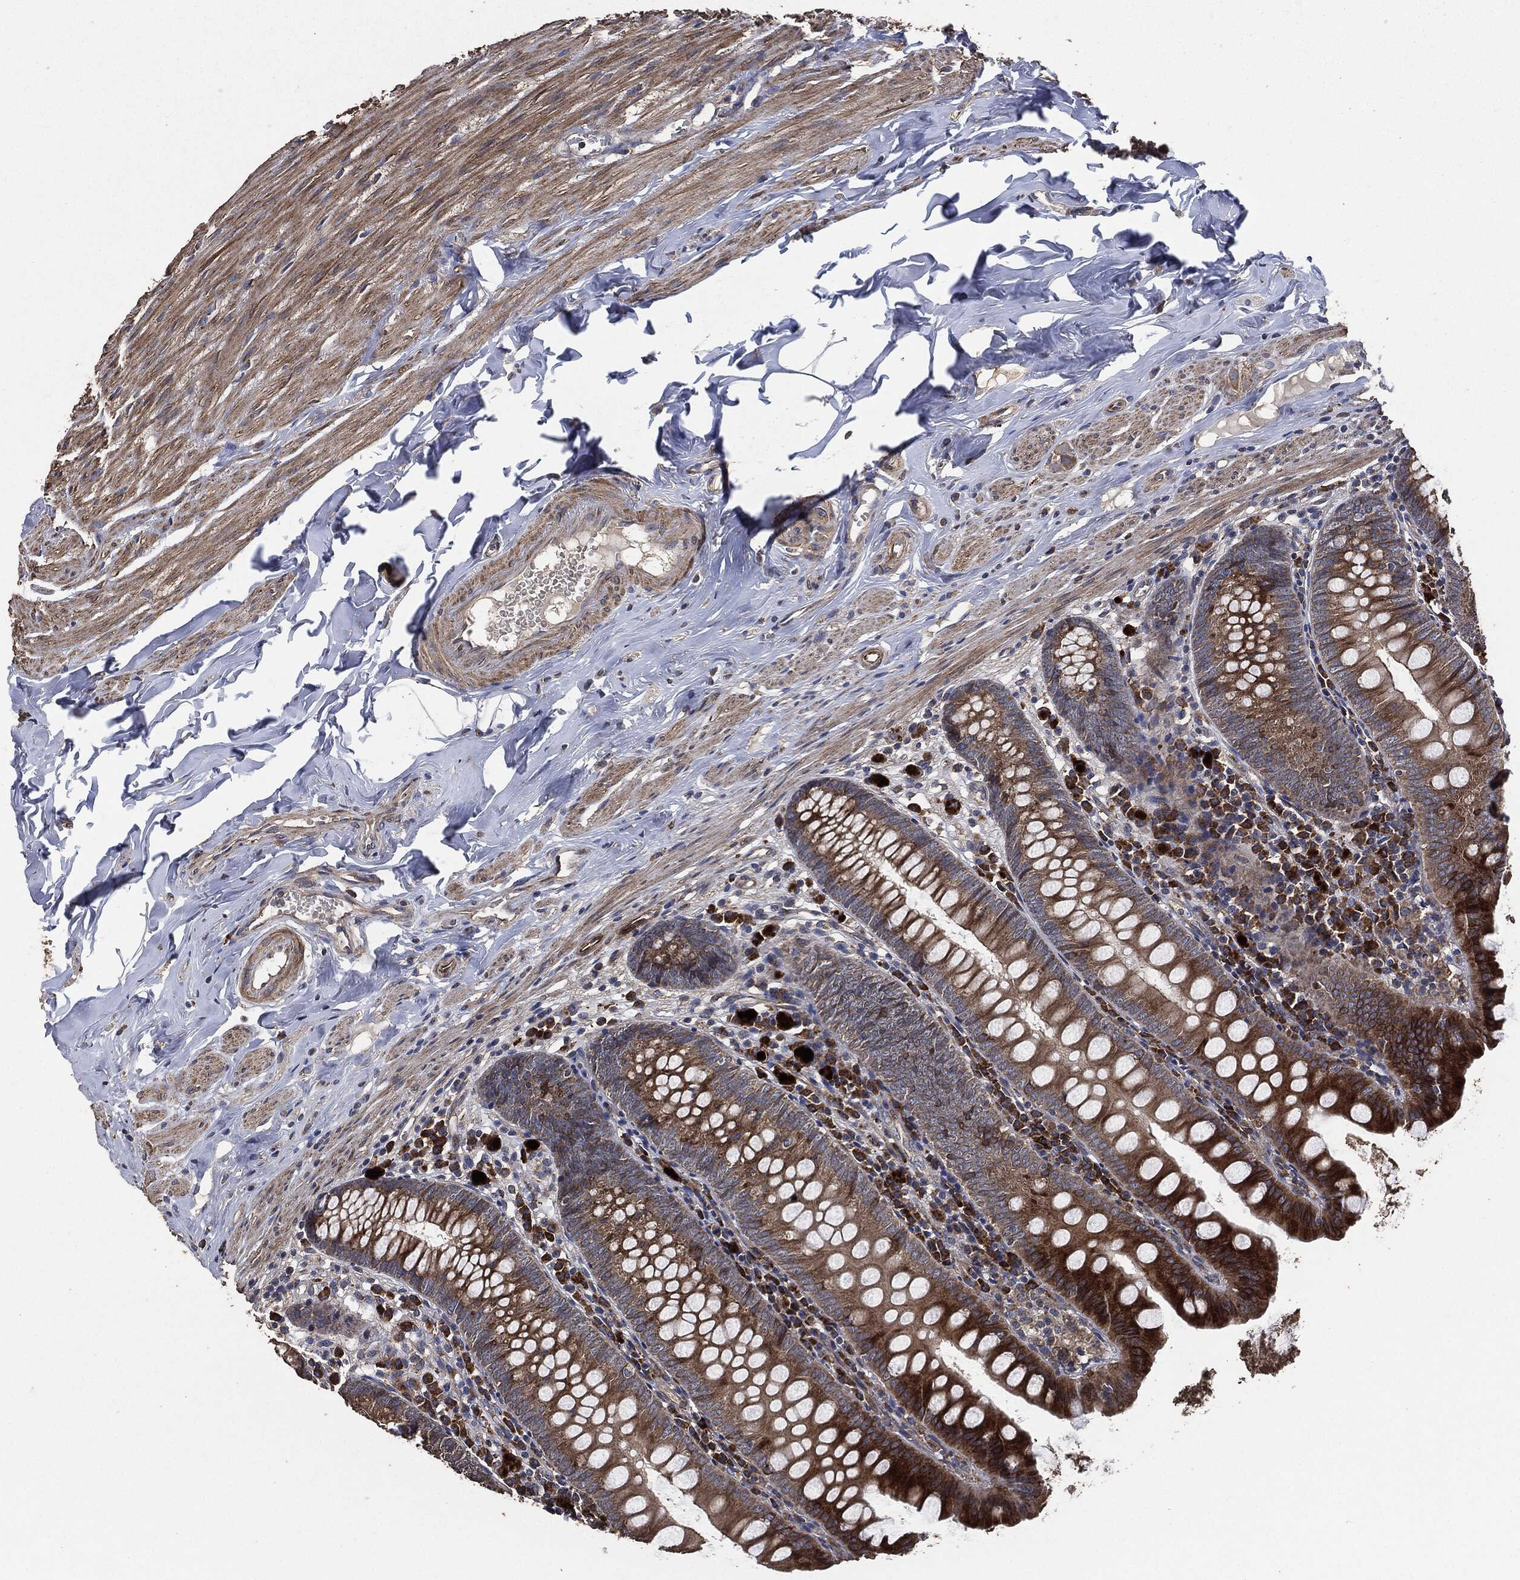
{"staining": {"intensity": "strong", "quantity": "25%-75%", "location": "cytoplasmic/membranous"}, "tissue": "appendix", "cell_type": "Glandular cells", "image_type": "normal", "snomed": [{"axis": "morphology", "description": "Normal tissue, NOS"}, {"axis": "topography", "description": "Appendix"}], "caption": "A high-resolution image shows IHC staining of benign appendix, which demonstrates strong cytoplasmic/membranous expression in about 25%-75% of glandular cells. (DAB IHC with brightfield microscopy, high magnification).", "gene": "STK3", "patient": {"sex": "female", "age": 82}}